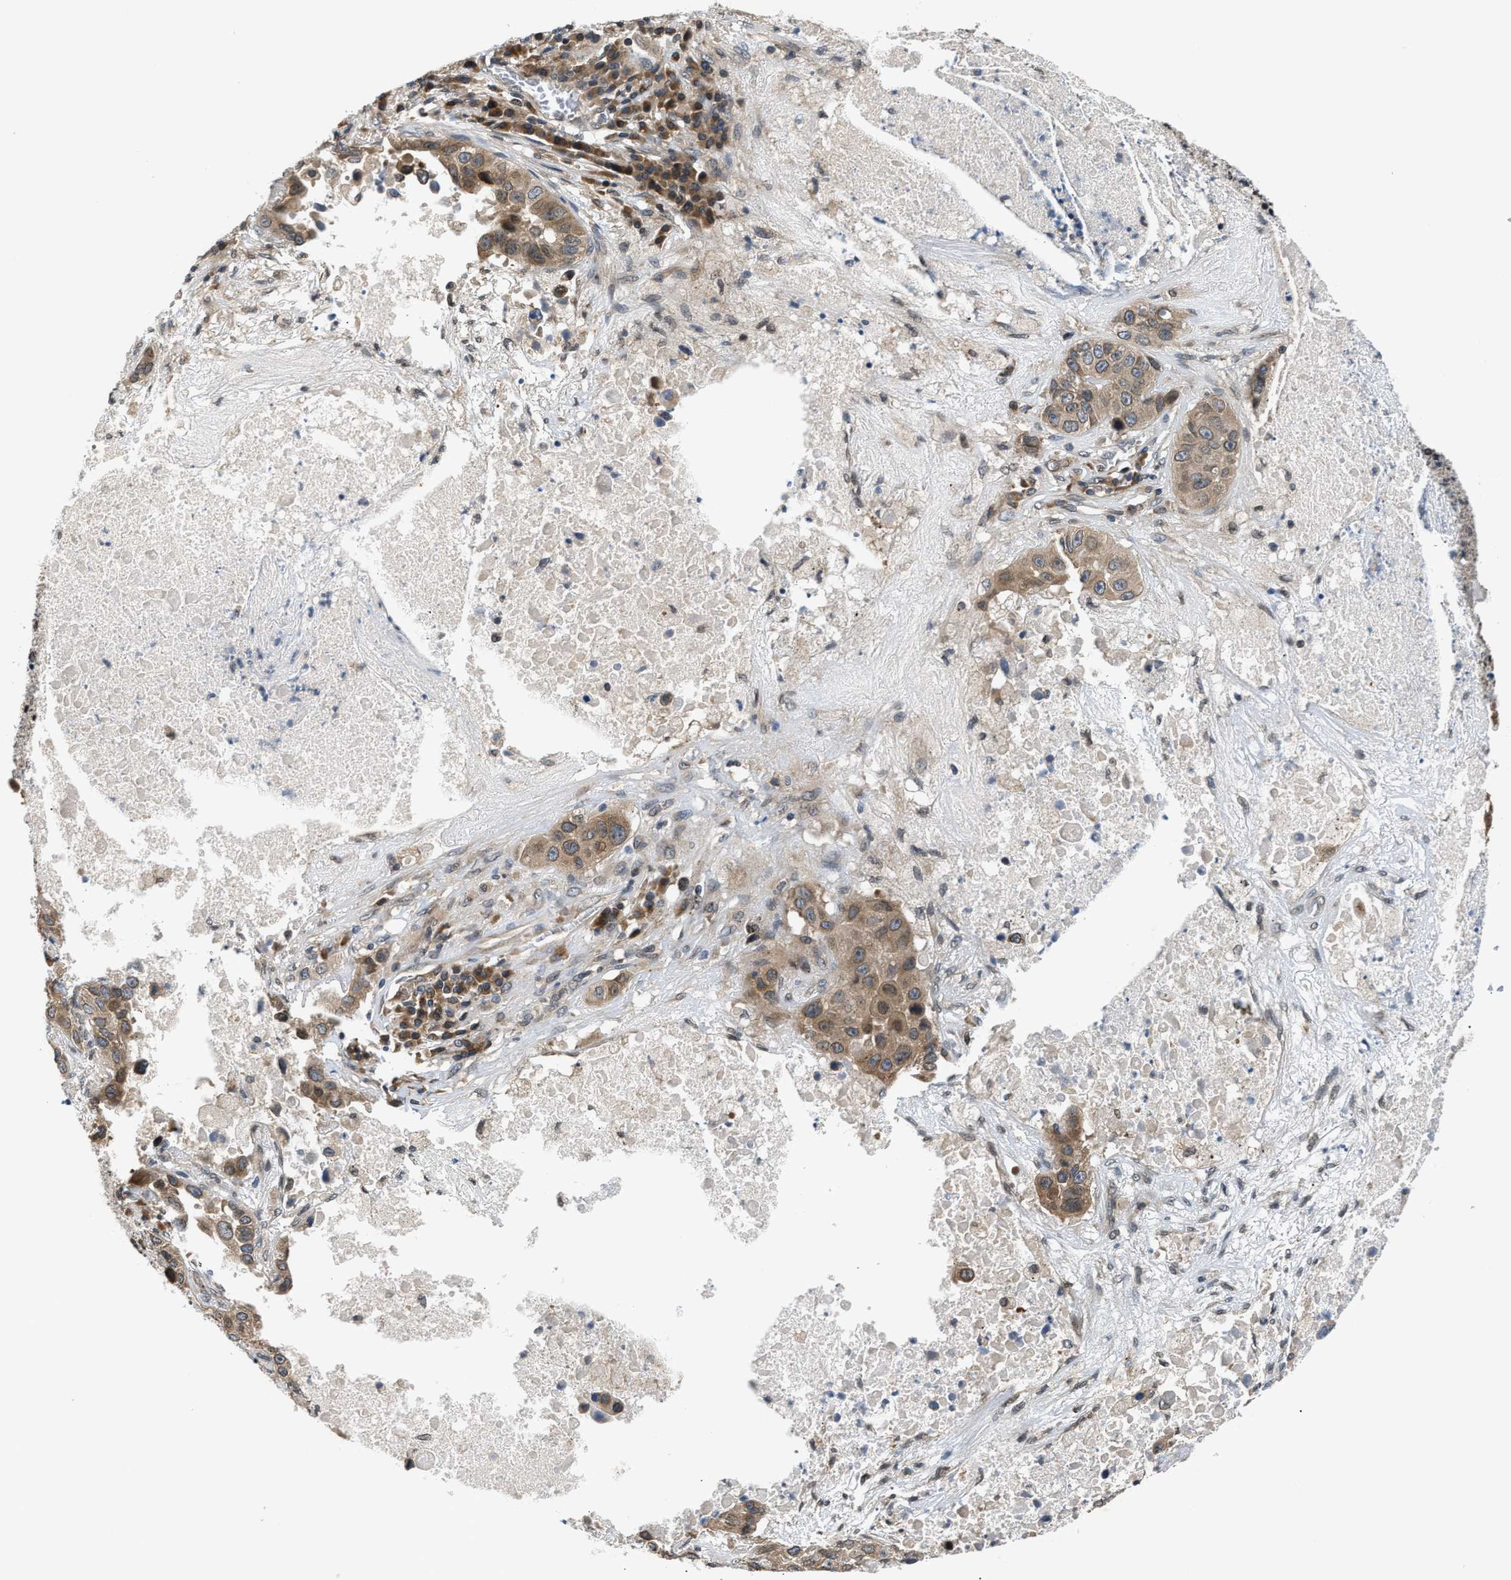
{"staining": {"intensity": "moderate", "quantity": ">75%", "location": "cytoplasmic/membranous"}, "tissue": "lung cancer", "cell_type": "Tumor cells", "image_type": "cancer", "snomed": [{"axis": "morphology", "description": "Squamous cell carcinoma, NOS"}, {"axis": "topography", "description": "Lung"}], "caption": "High-power microscopy captured an immunohistochemistry micrograph of lung cancer (squamous cell carcinoma), revealing moderate cytoplasmic/membranous staining in about >75% of tumor cells. The staining was performed using DAB (3,3'-diaminobenzidine) to visualize the protein expression in brown, while the nuclei were stained in blue with hematoxylin (Magnification: 20x).", "gene": "RAB29", "patient": {"sex": "male", "age": 57}}